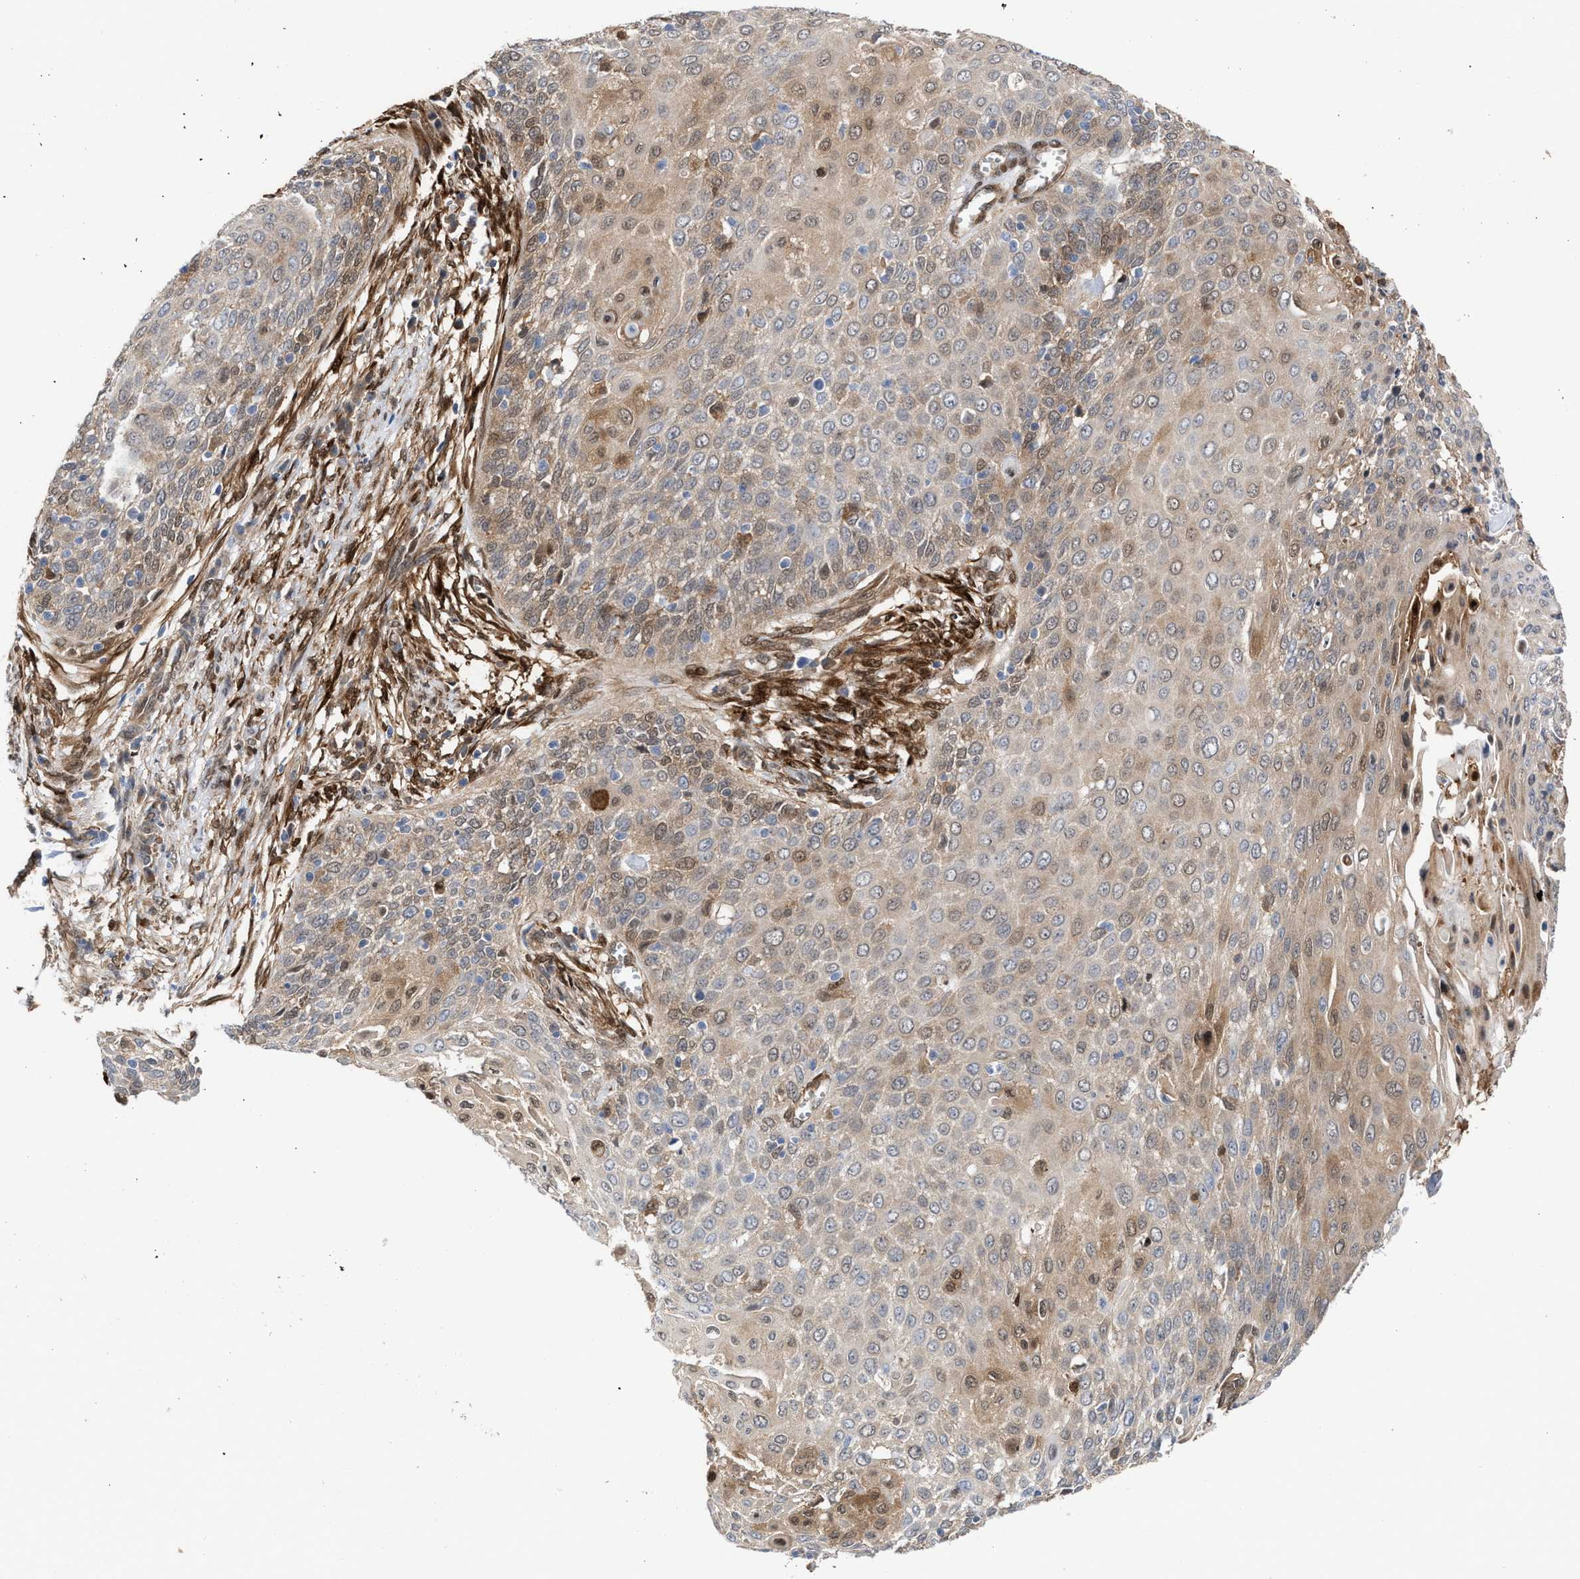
{"staining": {"intensity": "moderate", "quantity": "<25%", "location": "cytoplasmic/membranous,nuclear"}, "tissue": "cervical cancer", "cell_type": "Tumor cells", "image_type": "cancer", "snomed": [{"axis": "morphology", "description": "Squamous cell carcinoma, NOS"}, {"axis": "topography", "description": "Cervix"}], "caption": "Immunohistochemical staining of squamous cell carcinoma (cervical) reveals low levels of moderate cytoplasmic/membranous and nuclear expression in about <25% of tumor cells.", "gene": "TP53I3", "patient": {"sex": "female", "age": 39}}